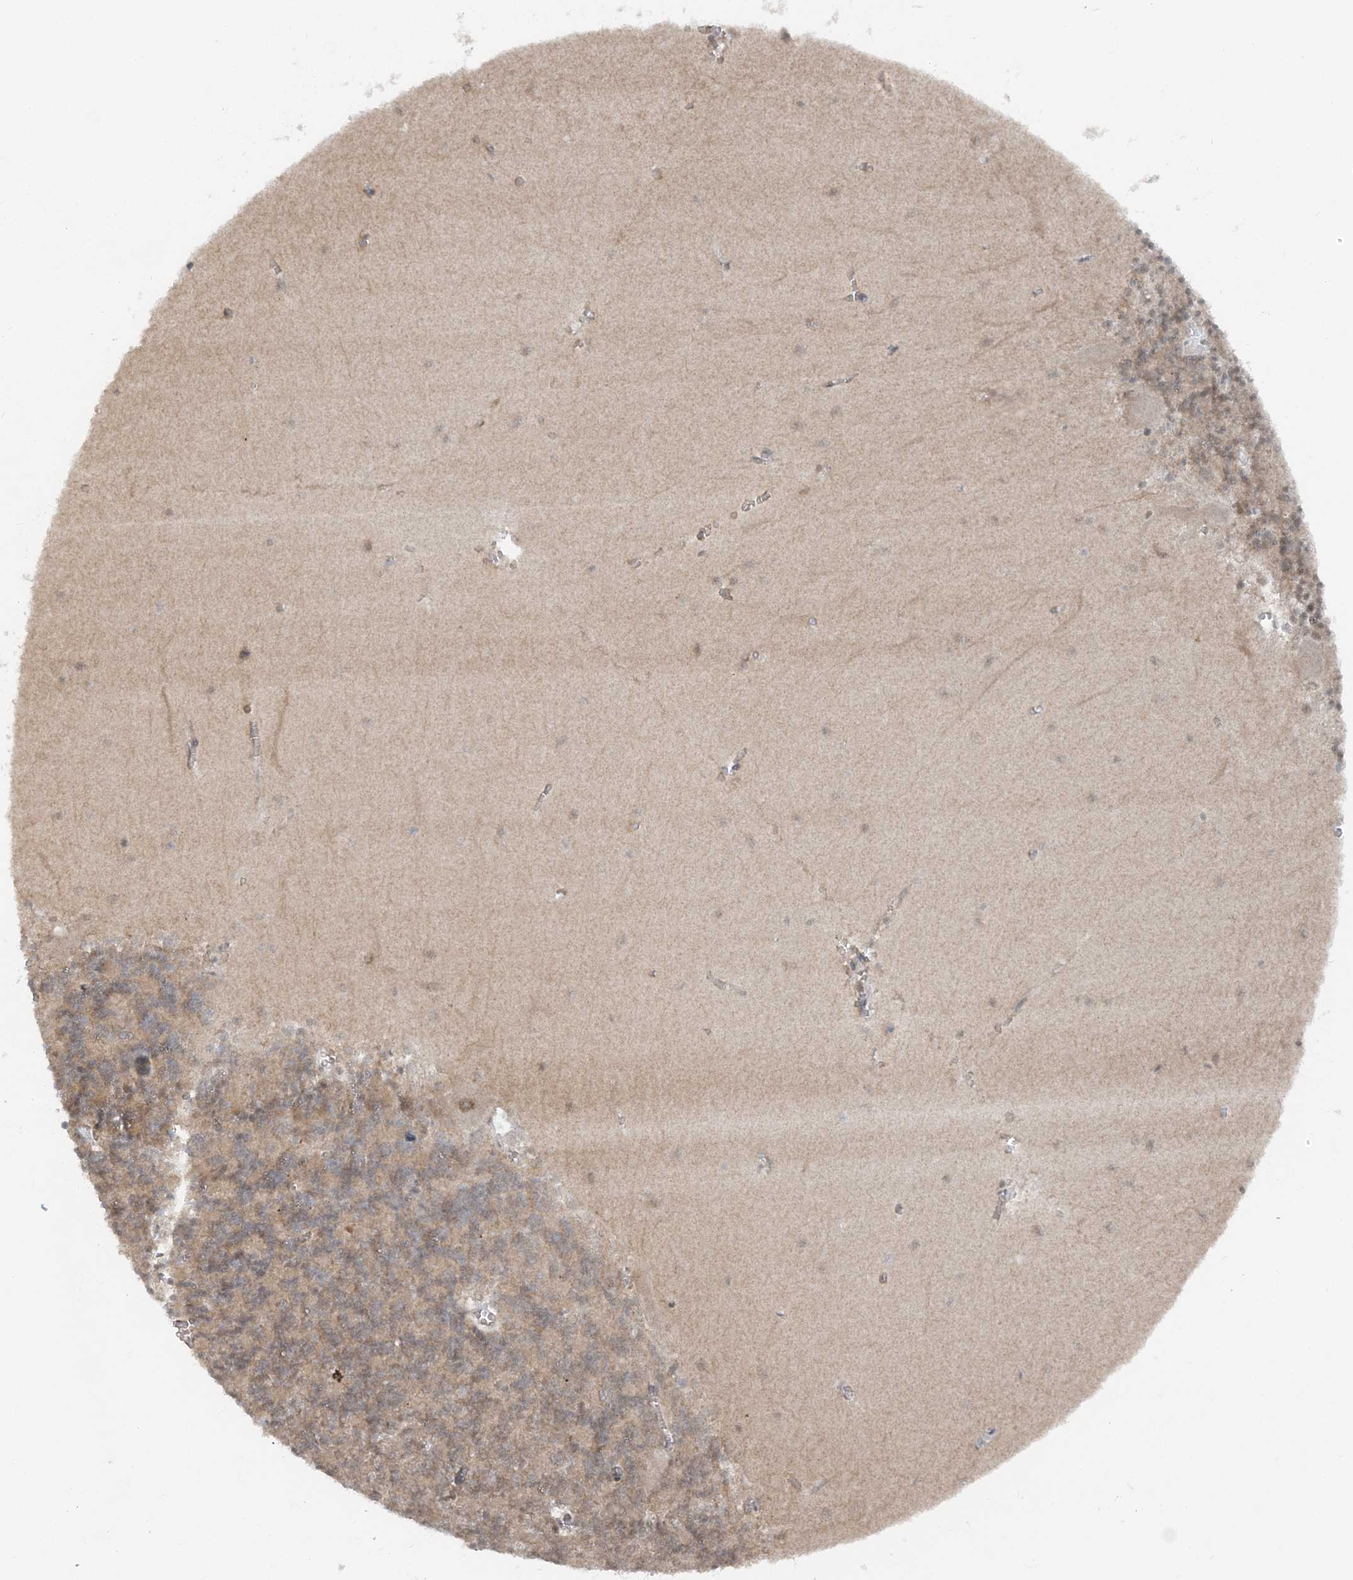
{"staining": {"intensity": "weak", "quantity": "25%-75%", "location": "cytoplasmic/membranous"}, "tissue": "cerebellum", "cell_type": "Cells in granular layer", "image_type": "normal", "snomed": [{"axis": "morphology", "description": "Normal tissue, NOS"}, {"axis": "topography", "description": "Cerebellum"}], "caption": "A high-resolution micrograph shows IHC staining of normal cerebellum, which demonstrates weak cytoplasmic/membranous positivity in about 25%-75% of cells in granular layer.", "gene": "ATP11A", "patient": {"sex": "male", "age": 37}}